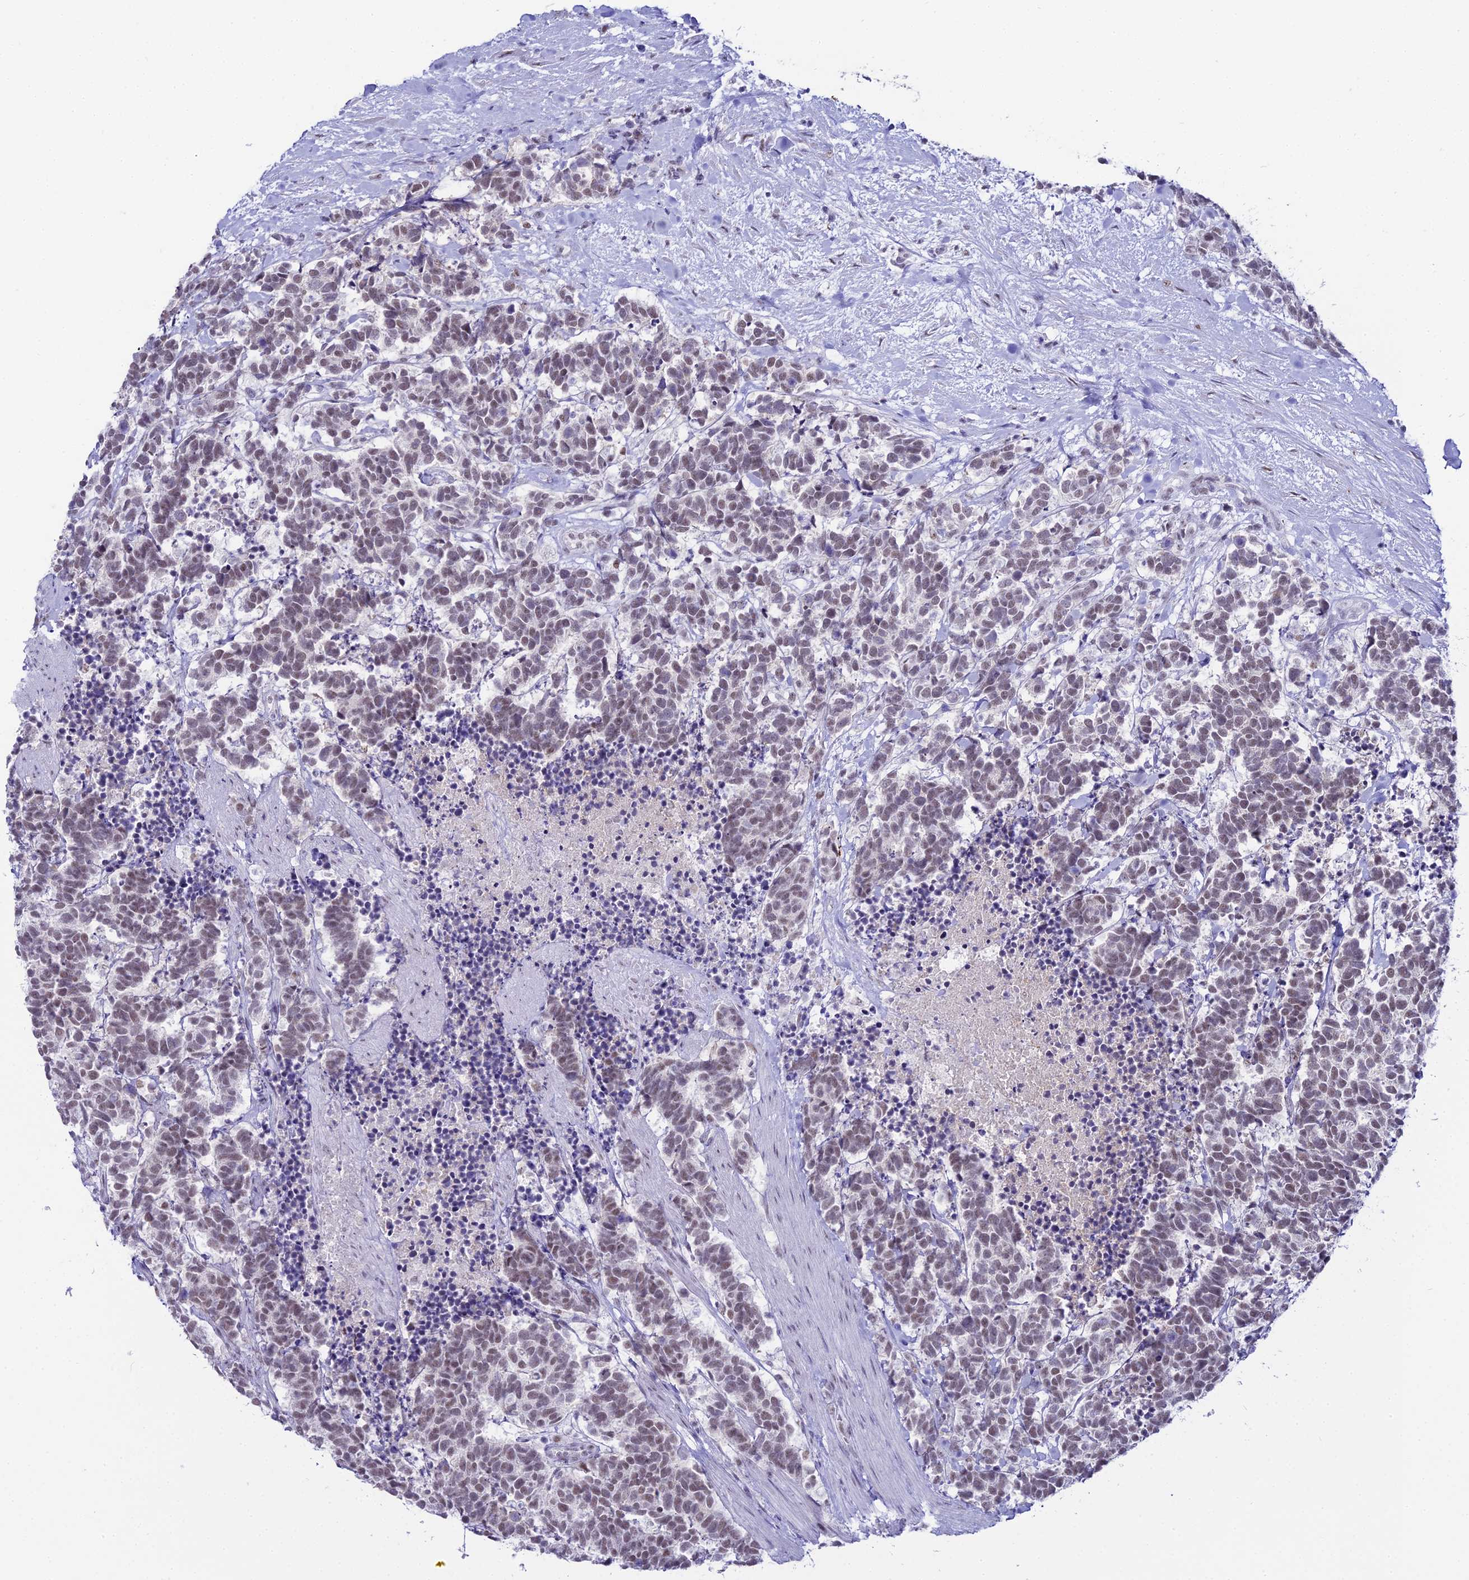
{"staining": {"intensity": "weak", "quantity": "25%-75%", "location": "nuclear"}, "tissue": "carcinoid", "cell_type": "Tumor cells", "image_type": "cancer", "snomed": [{"axis": "morphology", "description": "Carcinoma, NOS"}, {"axis": "morphology", "description": "Carcinoid, malignant, NOS"}, {"axis": "topography", "description": "Prostate"}], "caption": "A high-resolution image shows immunohistochemistry staining of carcinoid, which displays weak nuclear expression in approximately 25%-75% of tumor cells.", "gene": "RBM12", "patient": {"sex": "male", "age": 57}}